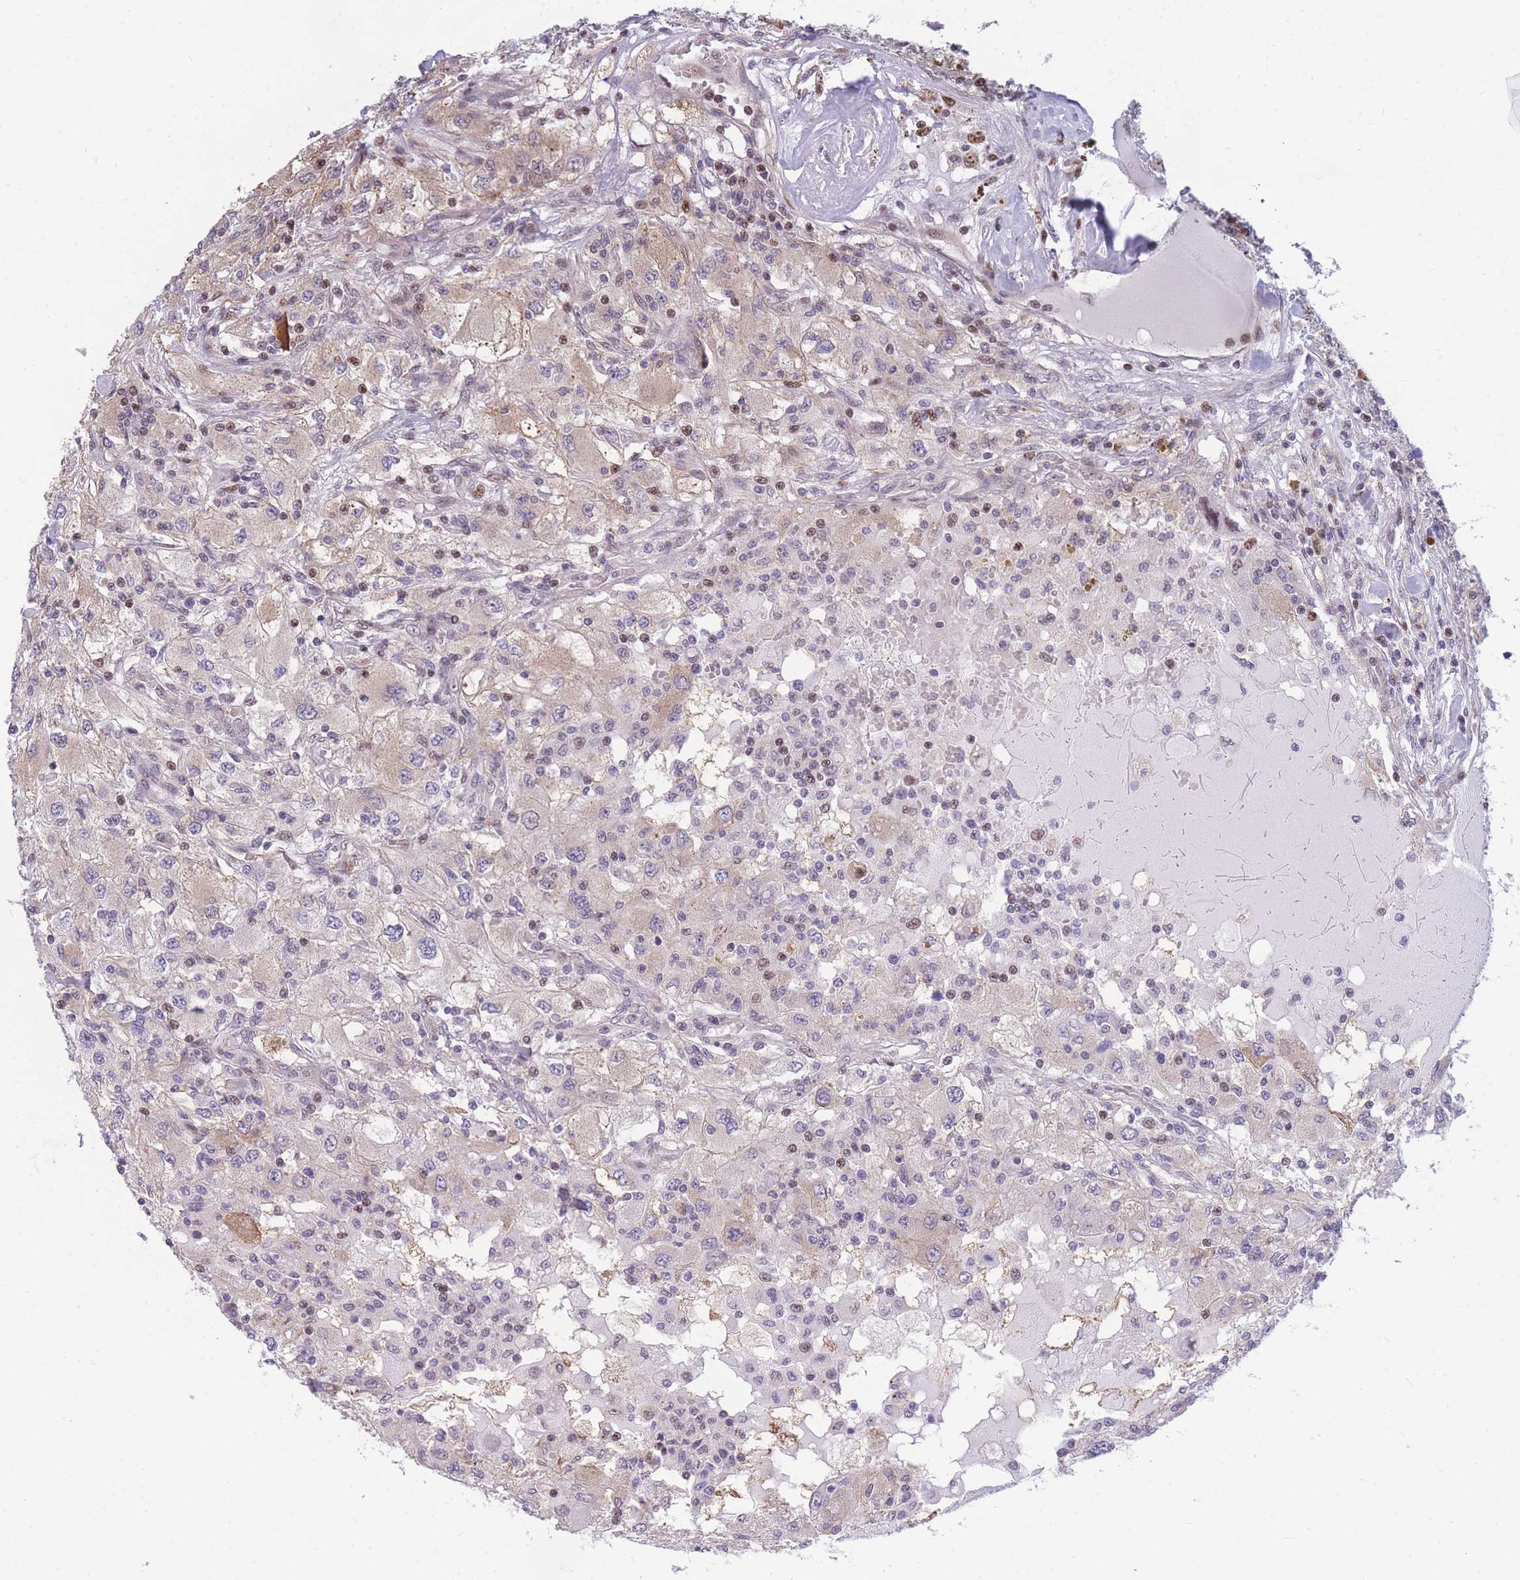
{"staining": {"intensity": "moderate", "quantity": "<25%", "location": "cytoplasmic/membranous"}, "tissue": "renal cancer", "cell_type": "Tumor cells", "image_type": "cancer", "snomed": [{"axis": "morphology", "description": "Adenocarcinoma, NOS"}, {"axis": "topography", "description": "Kidney"}], "caption": "The immunohistochemical stain shows moderate cytoplasmic/membranous positivity in tumor cells of adenocarcinoma (renal) tissue. The protein is shown in brown color, while the nuclei are stained blue.", "gene": "CRACD", "patient": {"sex": "female", "age": 67}}